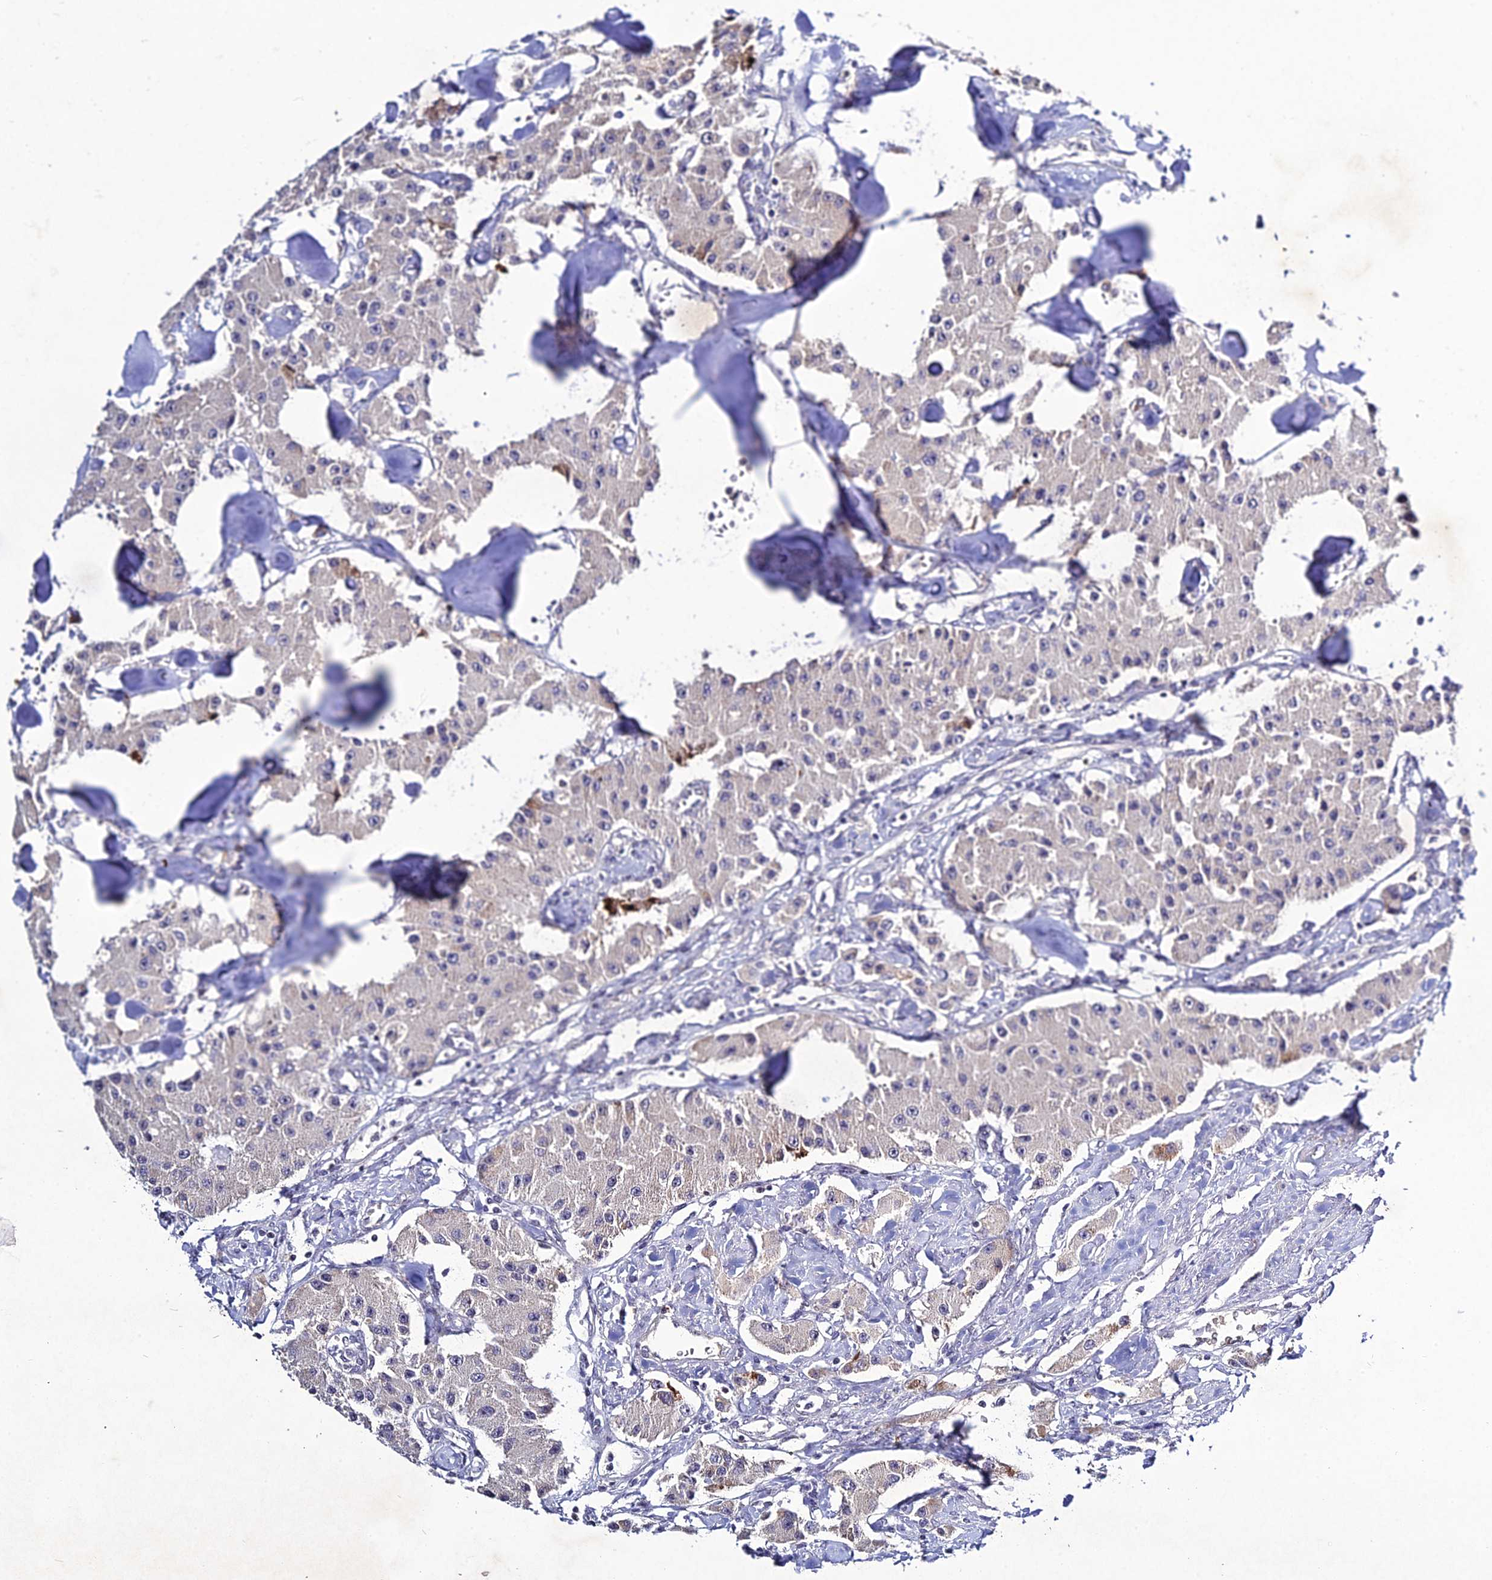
{"staining": {"intensity": "negative", "quantity": "none", "location": "none"}, "tissue": "carcinoid", "cell_type": "Tumor cells", "image_type": "cancer", "snomed": [{"axis": "morphology", "description": "Carcinoid, malignant, NOS"}, {"axis": "topography", "description": "Pancreas"}], "caption": "Protein analysis of carcinoid reveals no significant staining in tumor cells.", "gene": "CHST5", "patient": {"sex": "male", "age": 41}}